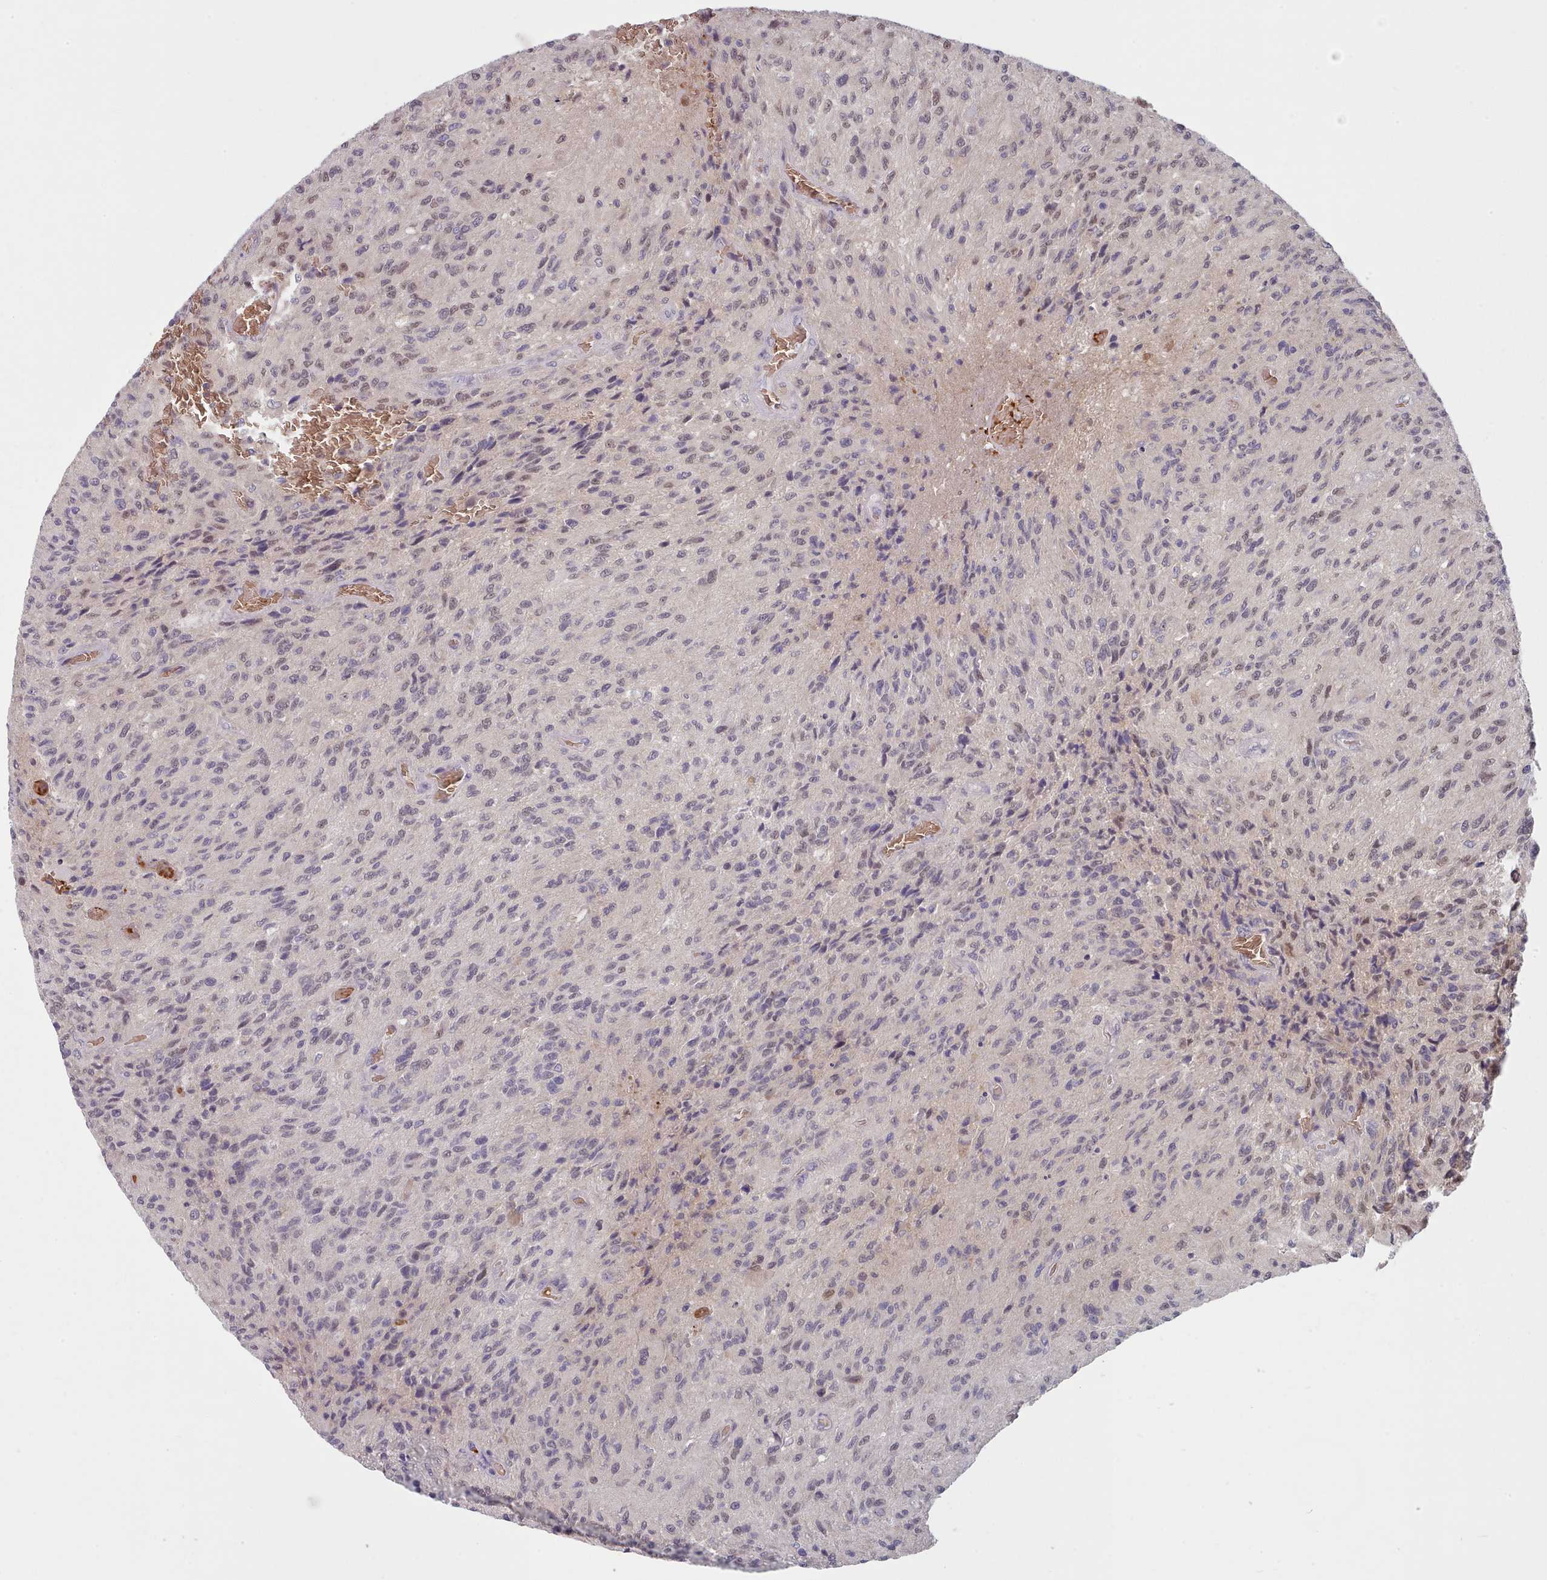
{"staining": {"intensity": "moderate", "quantity": "25%-75%", "location": "nuclear"}, "tissue": "glioma", "cell_type": "Tumor cells", "image_type": "cancer", "snomed": [{"axis": "morphology", "description": "Normal tissue, NOS"}, {"axis": "morphology", "description": "Glioma, malignant, High grade"}, {"axis": "topography", "description": "Cerebral cortex"}], "caption": "A micrograph showing moderate nuclear positivity in approximately 25%-75% of tumor cells in glioma, as visualized by brown immunohistochemical staining.", "gene": "CLNS1A", "patient": {"sex": "male", "age": 56}}